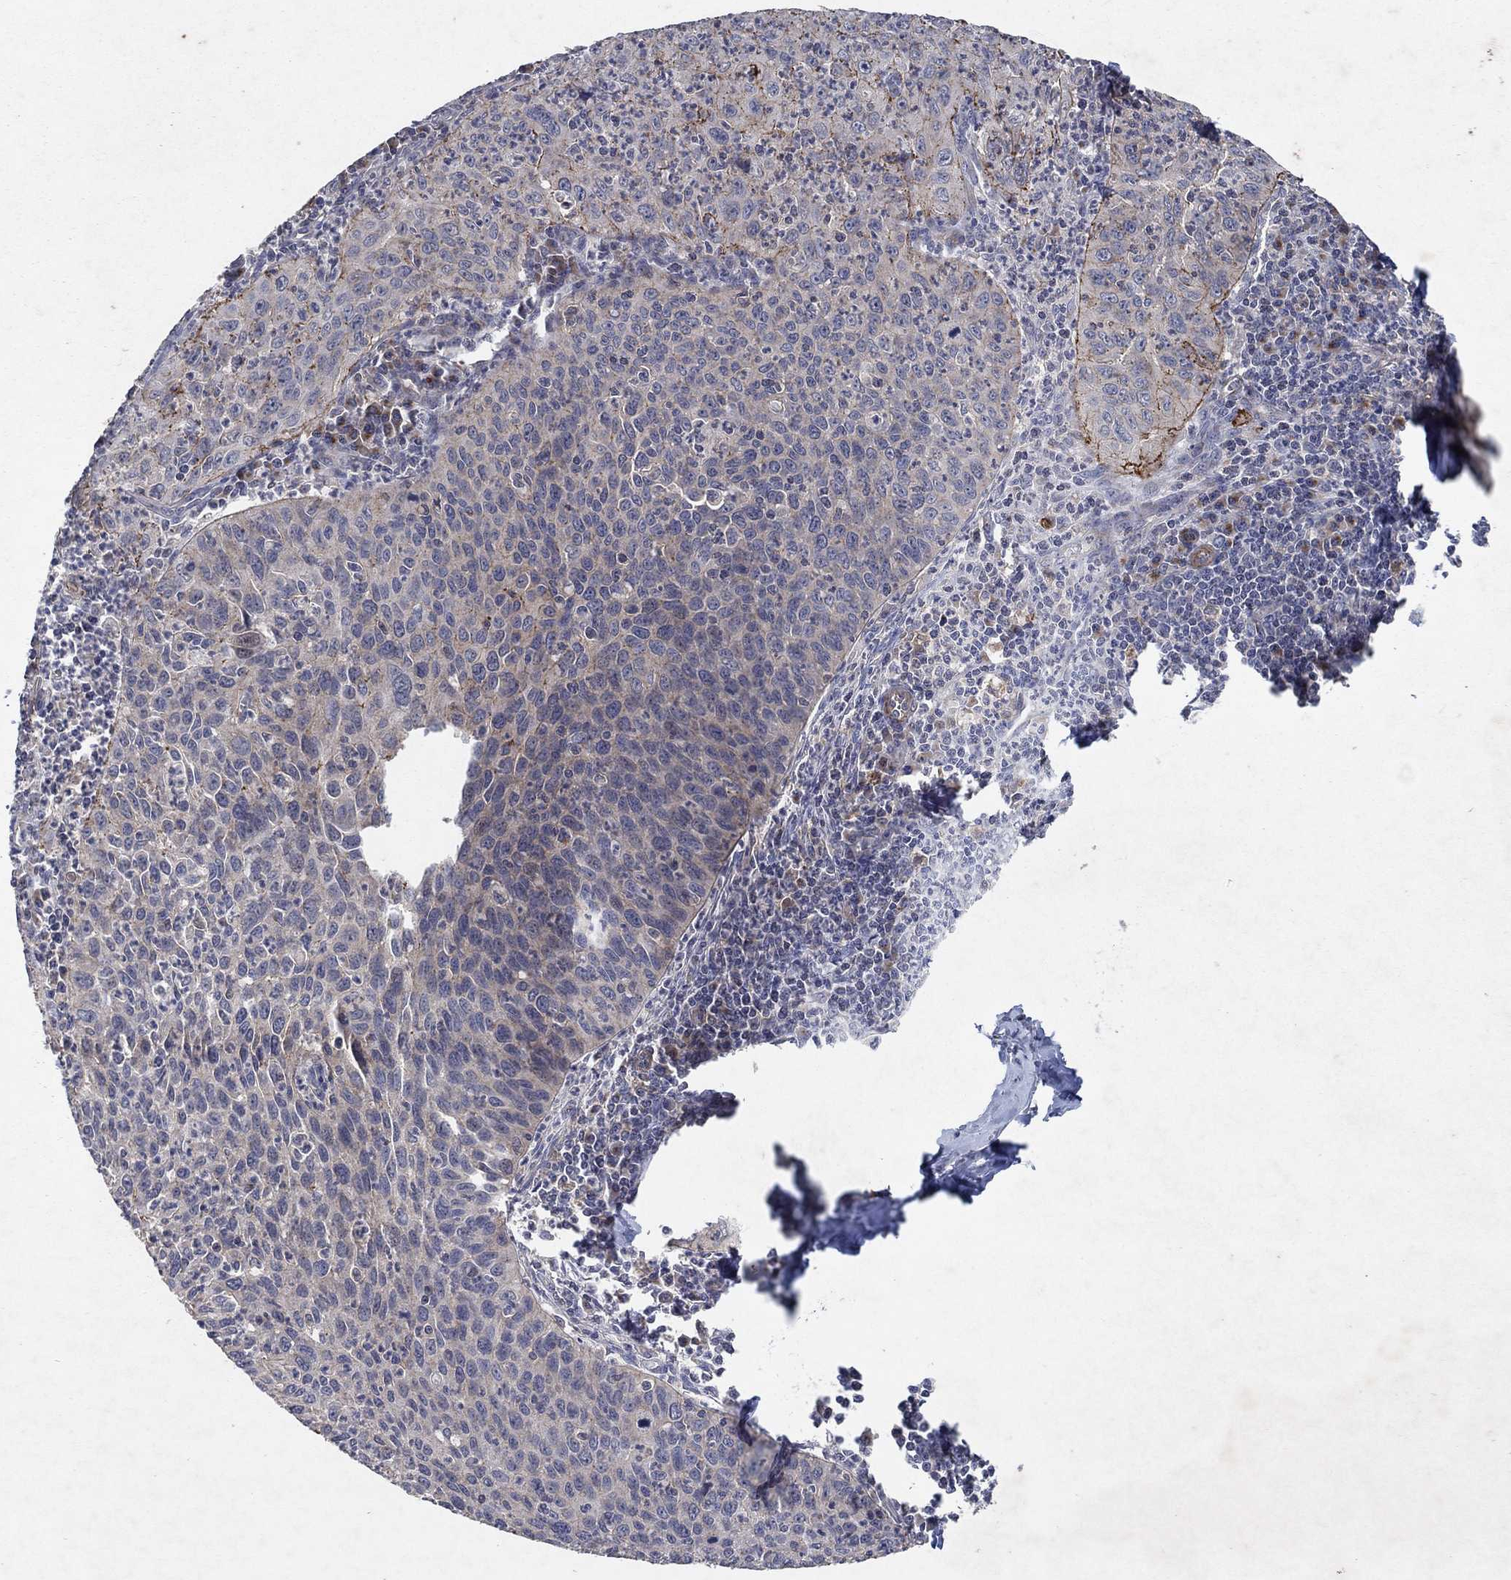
{"staining": {"intensity": "strong", "quantity": "<25%", "location": "cytoplasmic/membranous"}, "tissue": "cervical cancer", "cell_type": "Tumor cells", "image_type": "cancer", "snomed": [{"axis": "morphology", "description": "Squamous cell carcinoma, NOS"}, {"axis": "topography", "description": "Cervix"}], "caption": "An immunohistochemistry (IHC) micrograph of neoplastic tissue is shown. Protein staining in brown highlights strong cytoplasmic/membranous positivity in squamous cell carcinoma (cervical) within tumor cells.", "gene": "FRG1", "patient": {"sex": "female", "age": 26}}